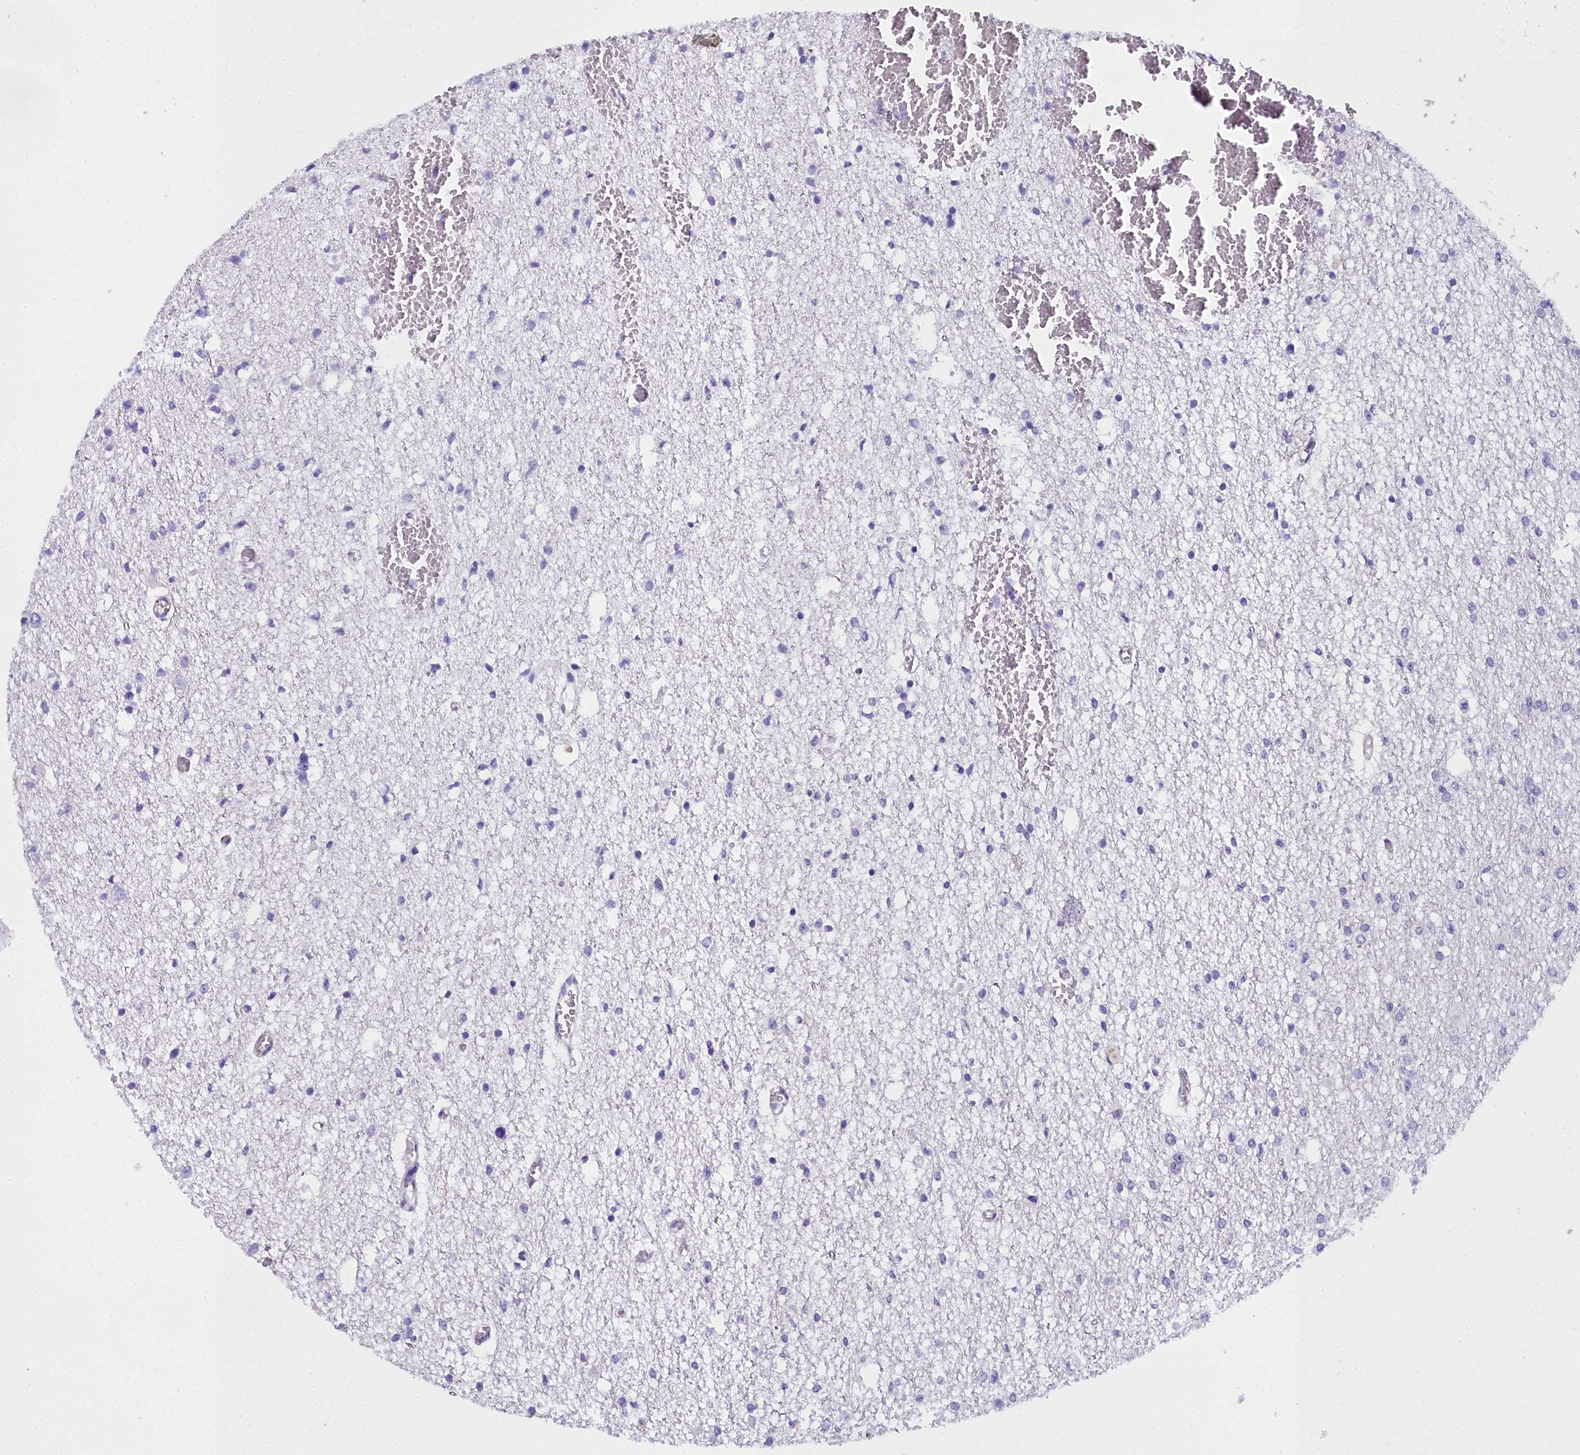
{"staining": {"intensity": "negative", "quantity": "none", "location": "none"}, "tissue": "glioma", "cell_type": "Tumor cells", "image_type": "cancer", "snomed": [{"axis": "morphology", "description": "Glioma, malignant, Low grade"}, {"axis": "topography", "description": "Brain"}], "caption": "Tumor cells are negative for protein expression in human glioma.", "gene": "TIMM22", "patient": {"sex": "female", "age": 22}}